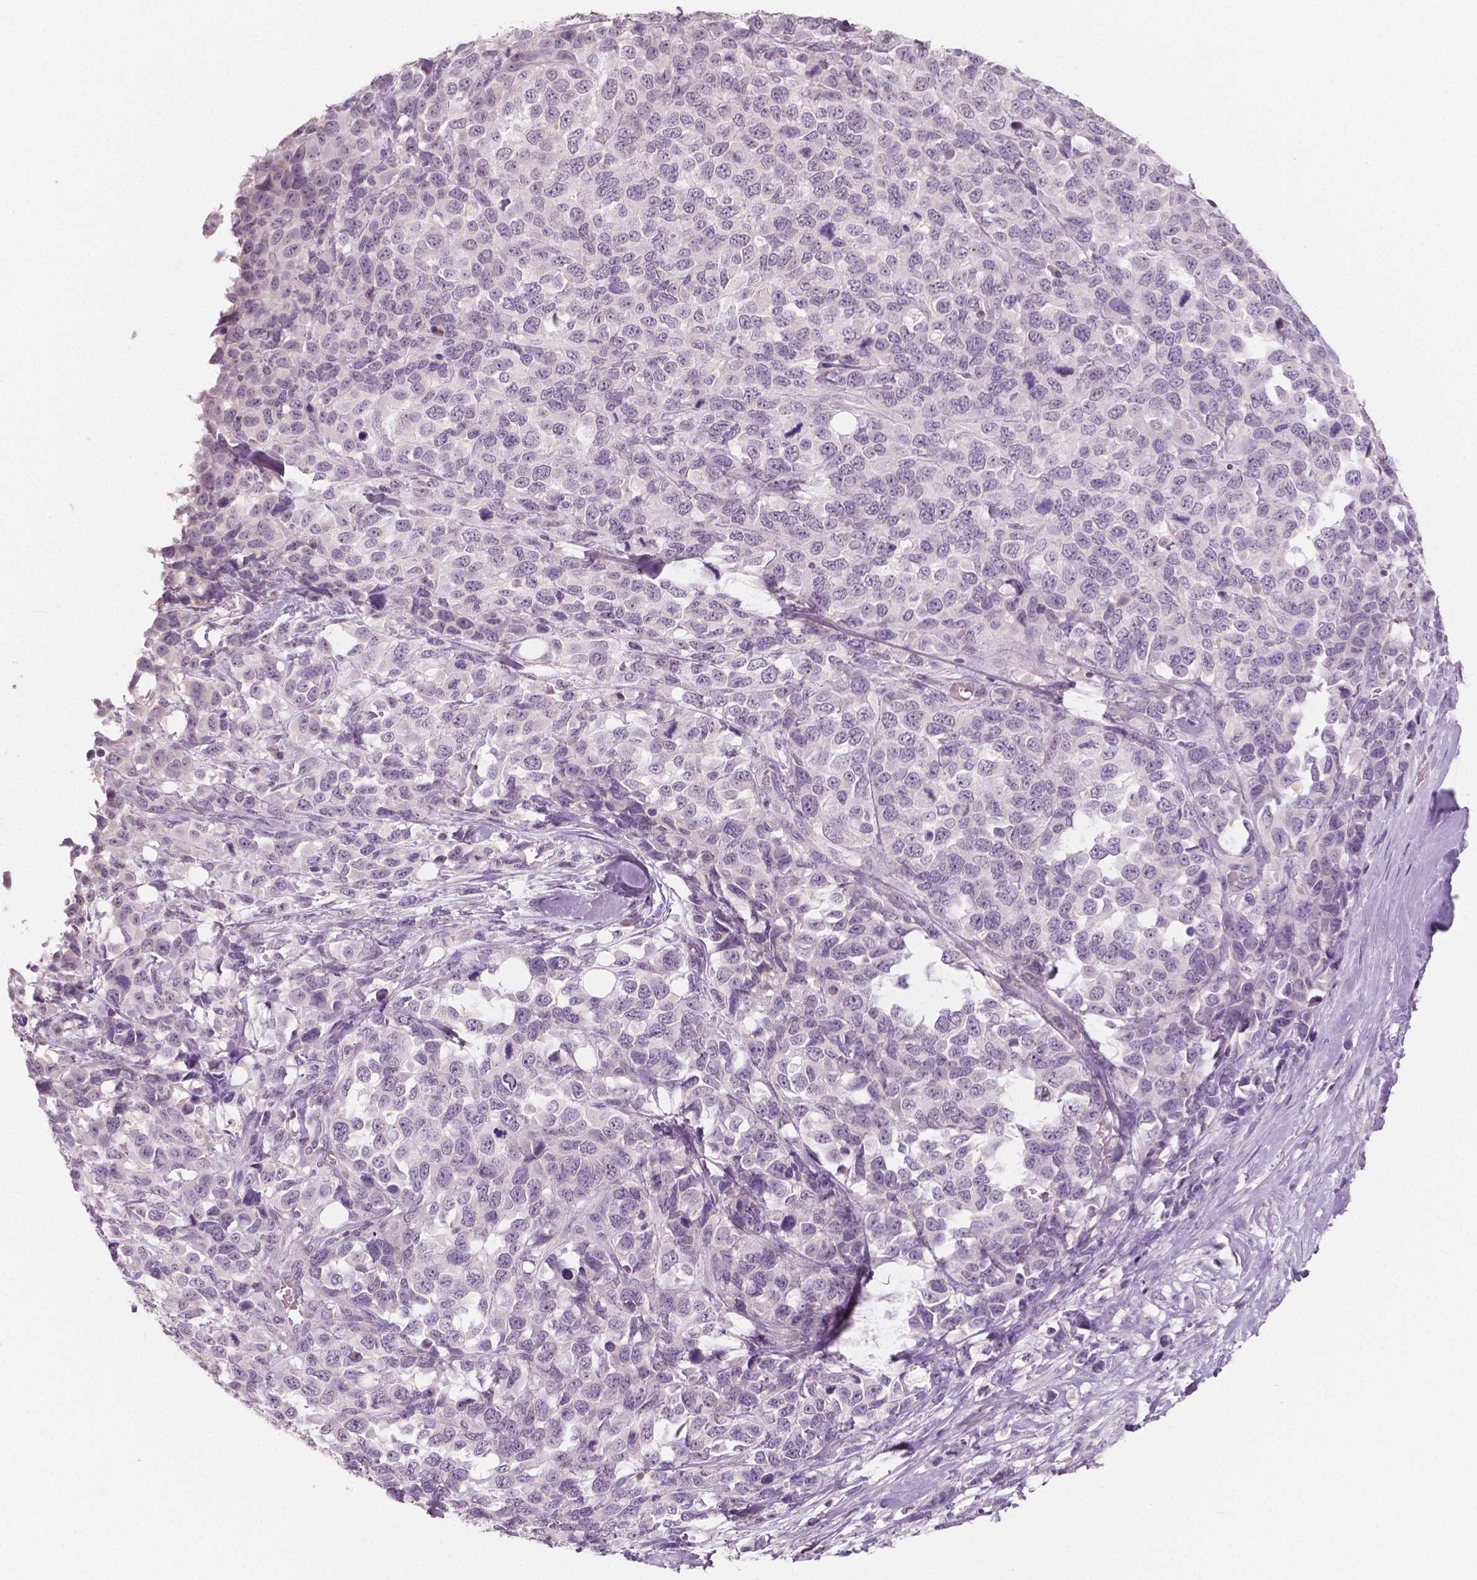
{"staining": {"intensity": "negative", "quantity": "none", "location": "none"}, "tissue": "melanoma", "cell_type": "Tumor cells", "image_type": "cancer", "snomed": [{"axis": "morphology", "description": "Malignant melanoma, Metastatic site"}, {"axis": "topography", "description": "Skin"}], "caption": "Malignant melanoma (metastatic site) was stained to show a protein in brown. There is no significant positivity in tumor cells.", "gene": "RNASE7", "patient": {"sex": "male", "age": 84}}